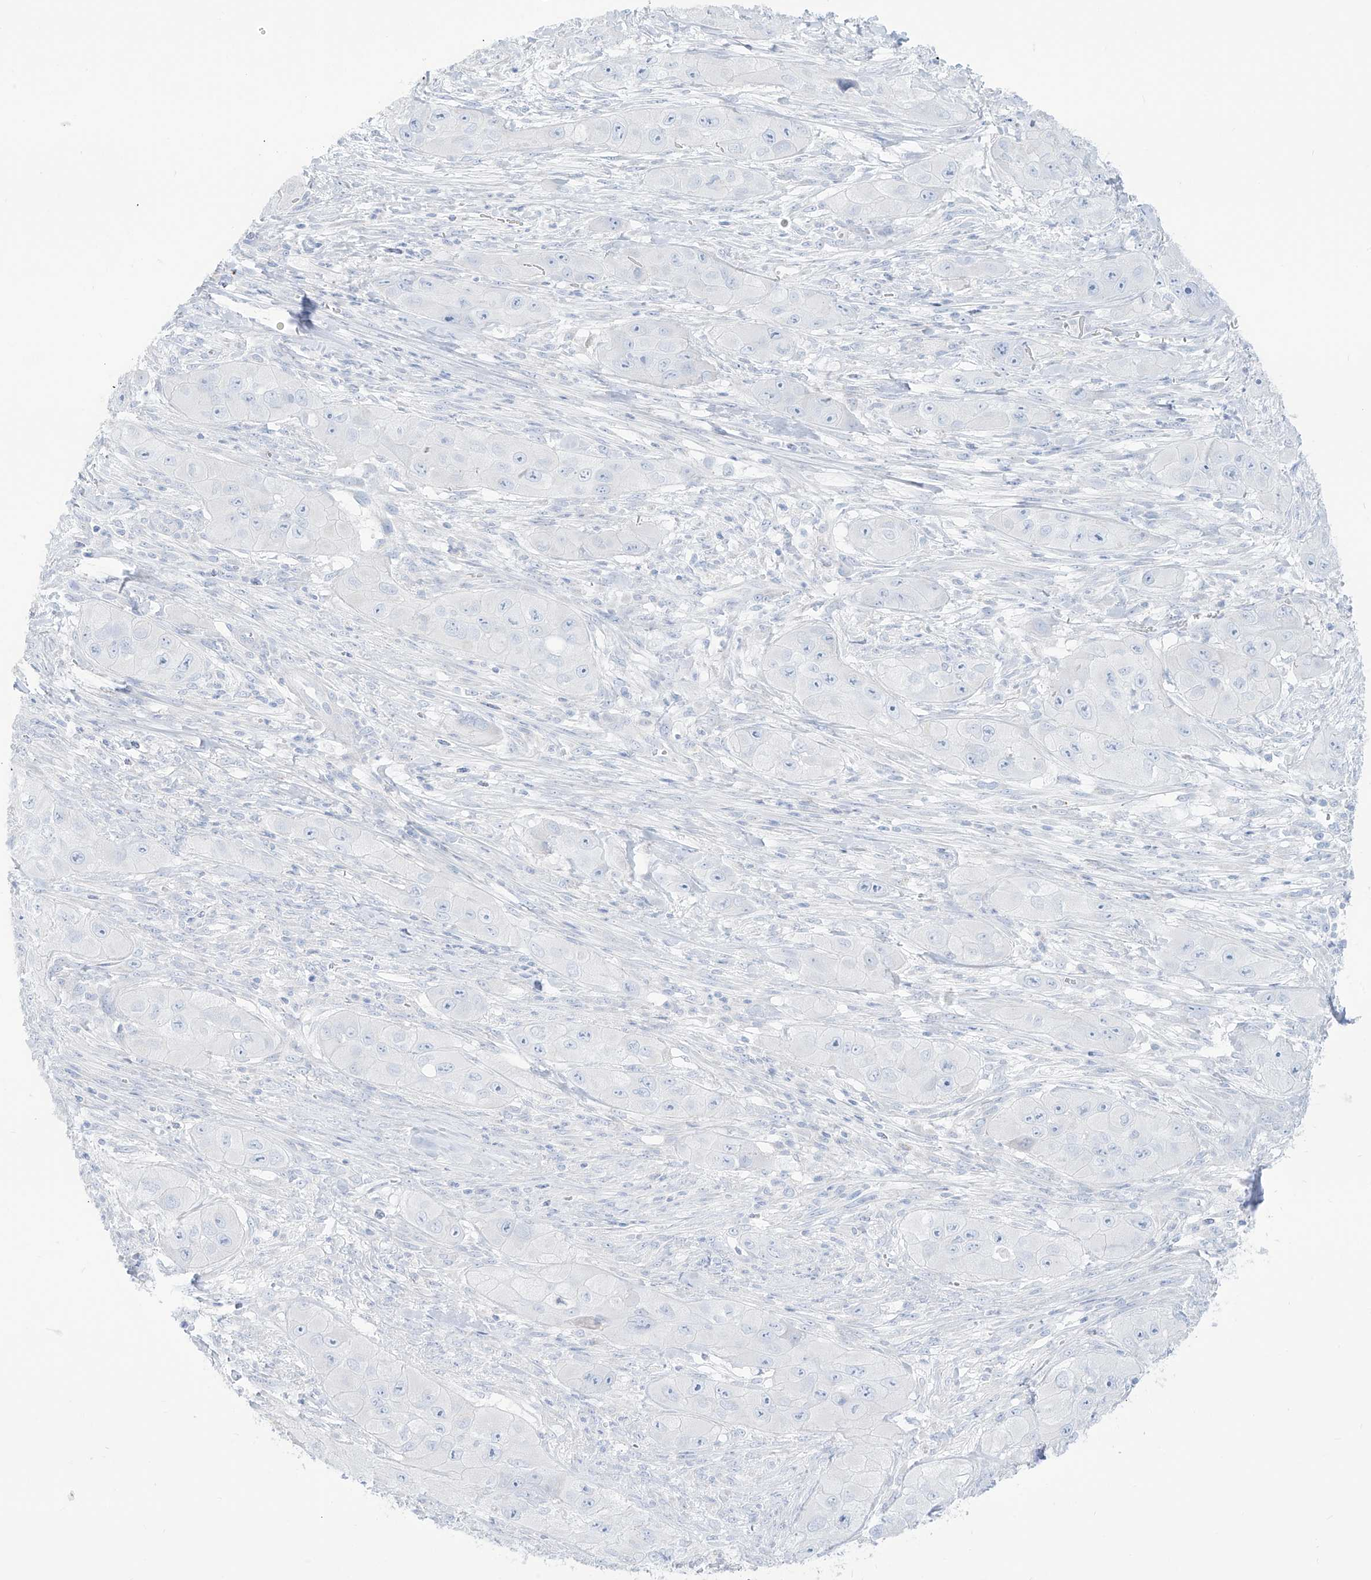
{"staining": {"intensity": "negative", "quantity": "none", "location": "none"}, "tissue": "skin cancer", "cell_type": "Tumor cells", "image_type": "cancer", "snomed": [{"axis": "morphology", "description": "Squamous cell carcinoma, NOS"}, {"axis": "topography", "description": "Skin"}, {"axis": "topography", "description": "Subcutis"}], "caption": "This photomicrograph is of skin squamous cell carcinoma stained with IHC to label a protein in brown with the nuclei are counter-stained blue. There is no staining in tumor cells.", "gene": "SLC26A3", "patient": {"sex": "male", "age": 73}}